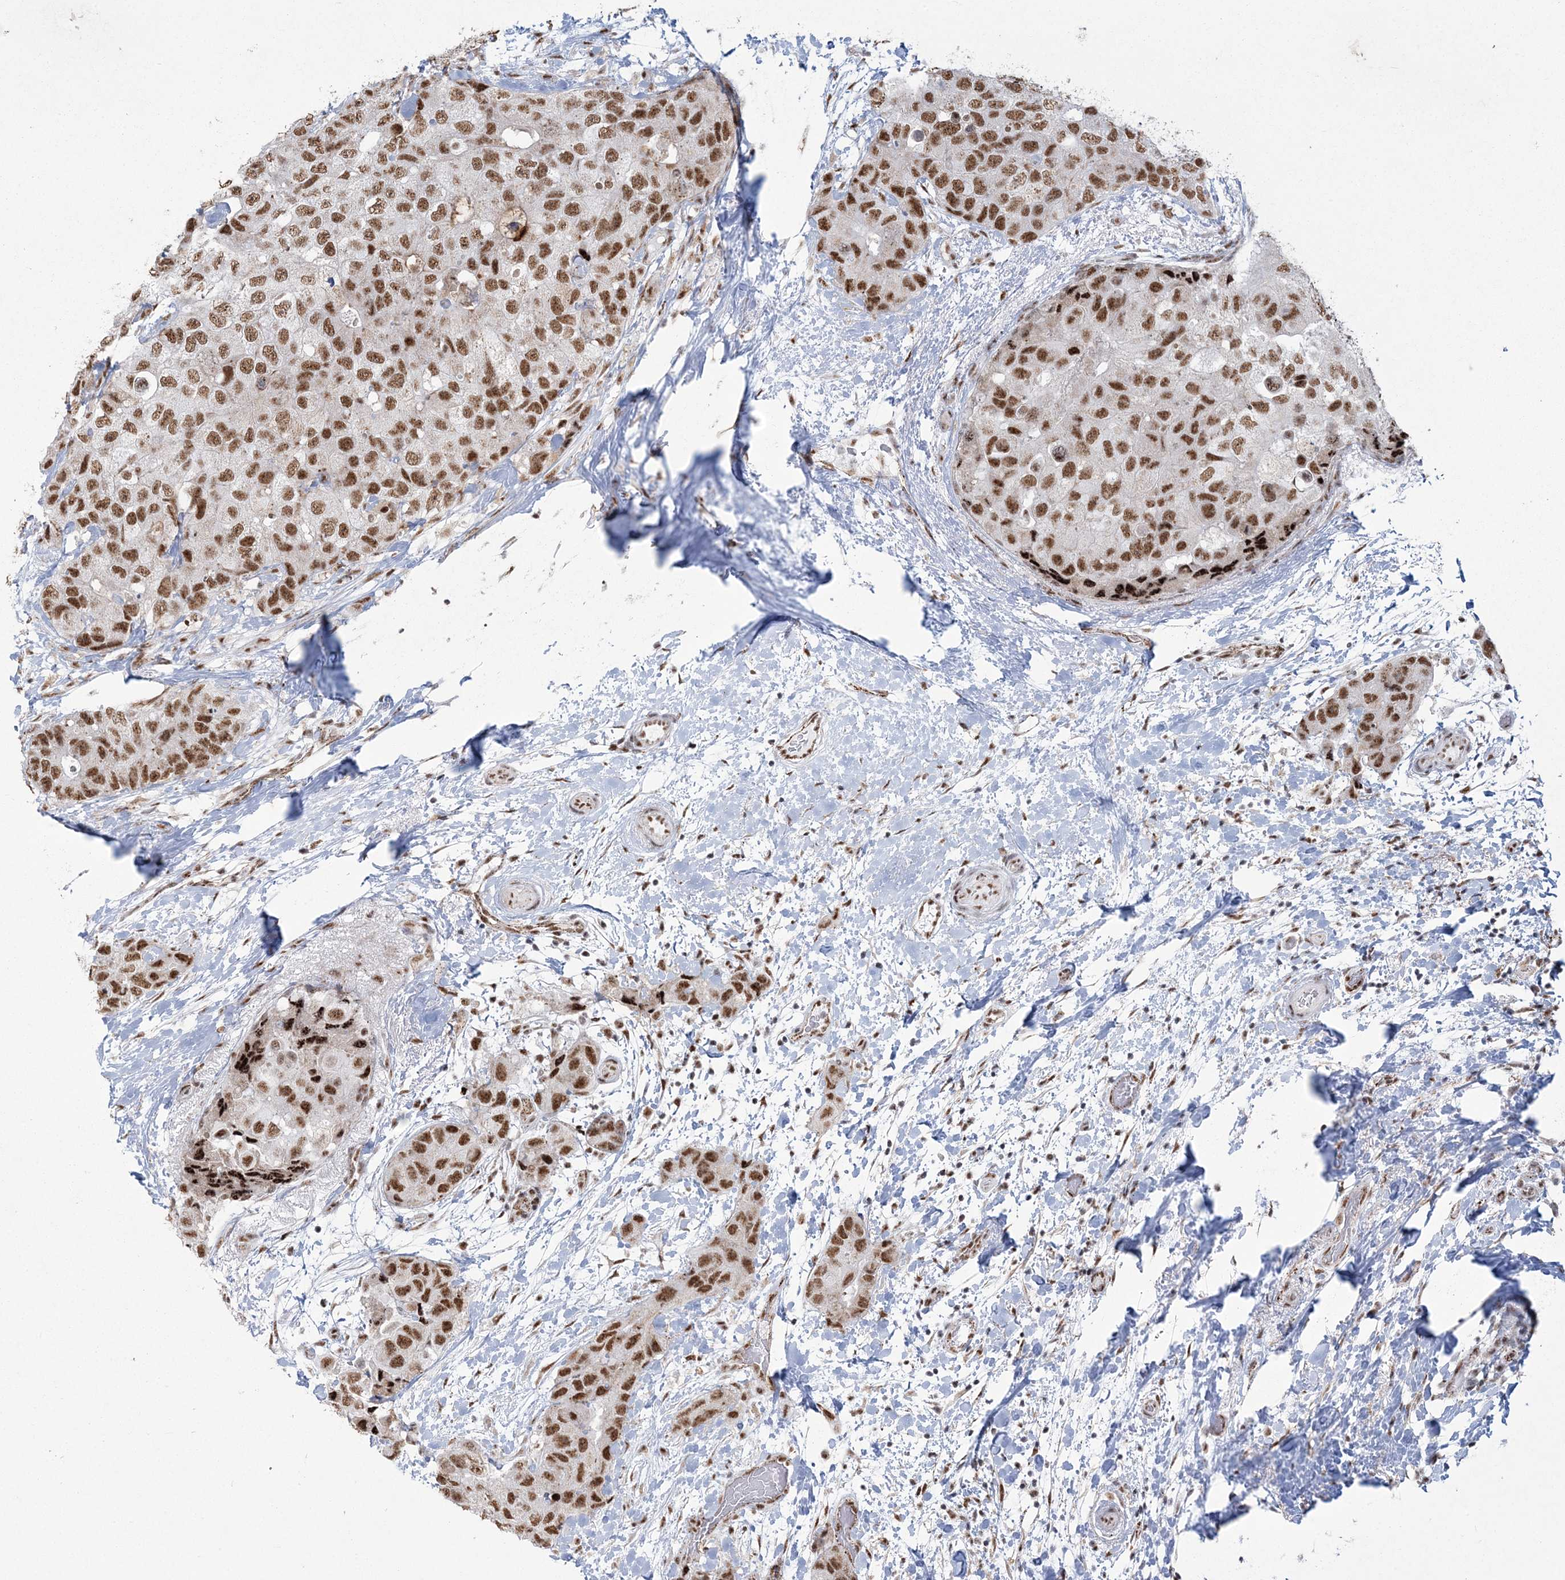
{"staining": {"intensity": "moderate", "quantity": ">75%", "location": "nuclear"}, "tissue": "breast cancer", "cell_type": "Tumor cells", "image_type": "cancer", "snomed": [{"axis": "morphology", "description": "Duct carcinoma"}, {"axis": "topography", "description": "Breast"}], "caption": "An immunohistochemistry (IHC) image of neoplastic tissue is shown. Protein staining in brown shows moderate nuclear positivity in breast cancer (invasive ductal carcinoma) within tumor cells.", "gene": "RBM17", "patient": {"sex": "female", "age": 62}}